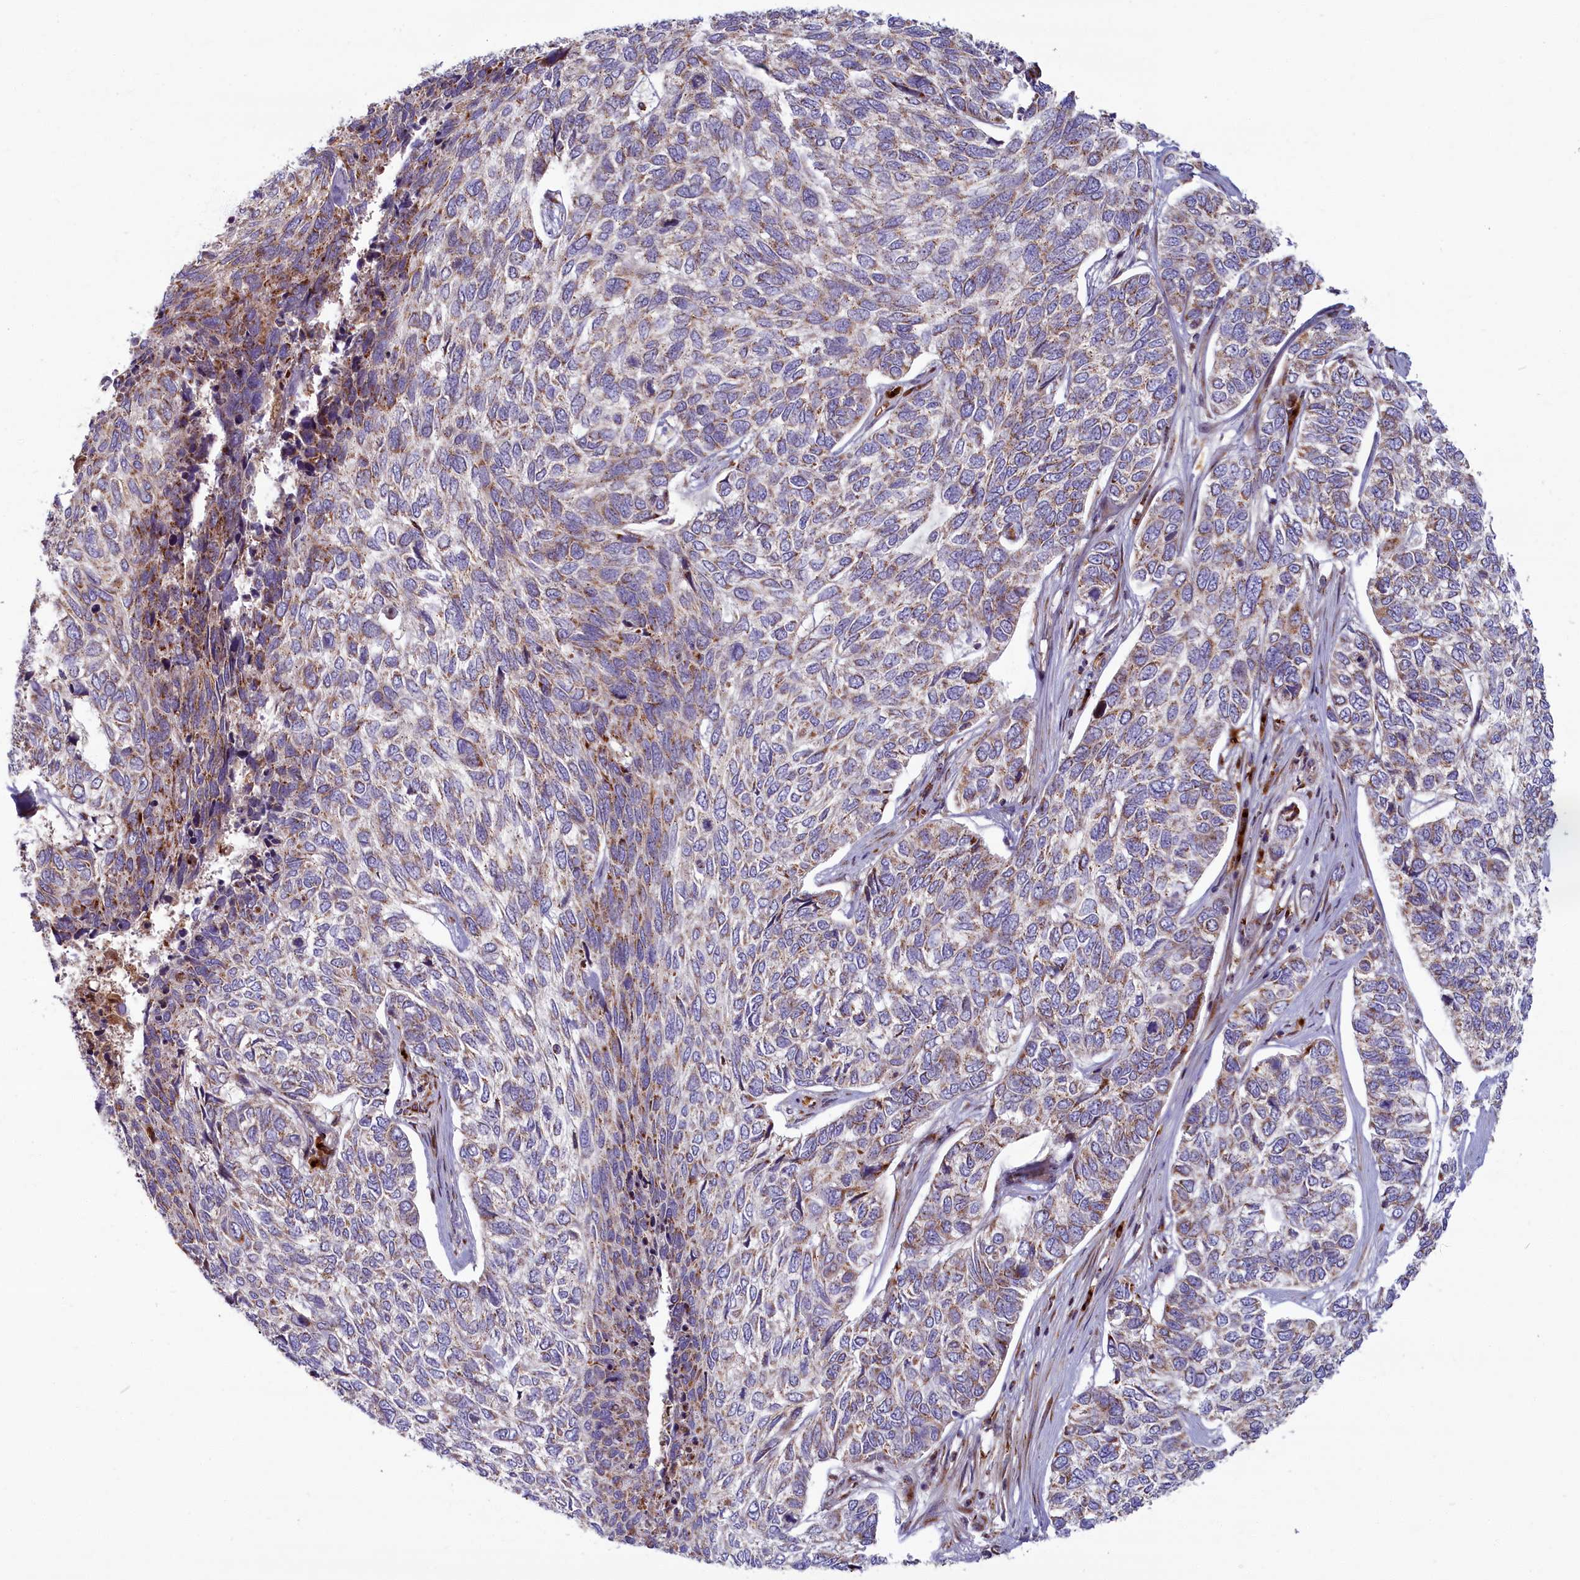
{"staining": {"intensity": "moderate", "quantity": "<25%", "location": "cytoplasmic/membranous"}, "tissue": "skin cancer", "cell_type": "Tumor cells", "image_type": "cancer", "snomed": [{"axis": "morphology", "description": "Basal cell carcinoma"}, {"axis": "topography", "description": "Skin"}], "caption": "Immunohistochemical staining of skin basal cell carcinoma displays moderate cytoplasmic/membranous protein staining in approximately <25% of tumor cells.", "gene": "BLVRB", "patient": {"sex": "female", "age": 65}}